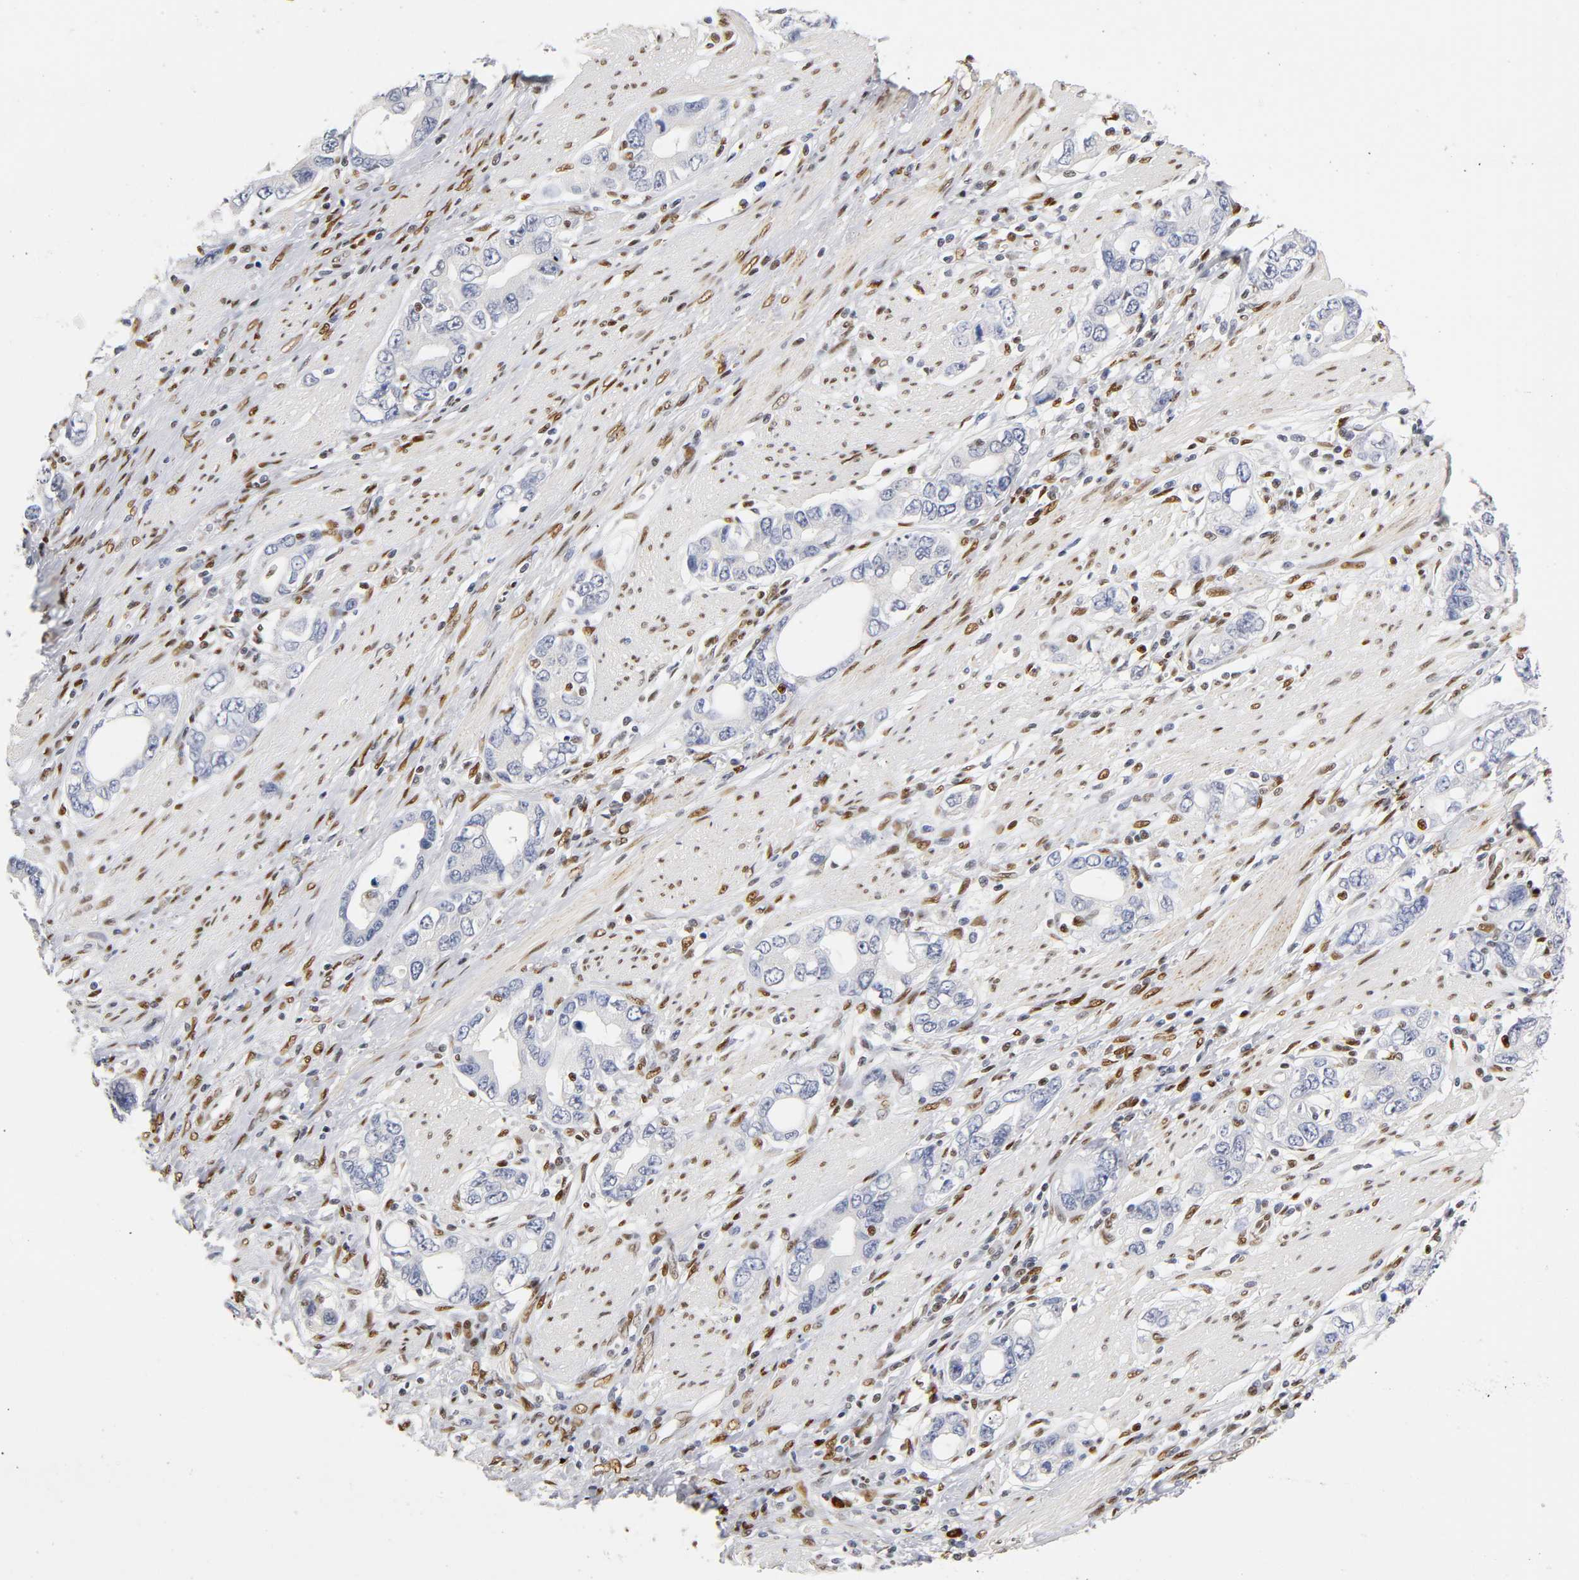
{"staining": {"intensity": "negative", "quantity": "none", "location": "none"}, "tissue": "stomach cancer", "cell_type": "Tumor cells", "image_type": "cancer", "snomed": [{"axis": "morphology", "description": "Adenocarcinoma, NOS"}, {"axis": "topography", "description": "Stomach, lower"}], "caption": "Protein analysis of adenocarcinoma (stomach) demonstrates no significant positivity in tumor cells.", "gene": "NR3C1", "patient": {"sex": "female", "age": 93}}